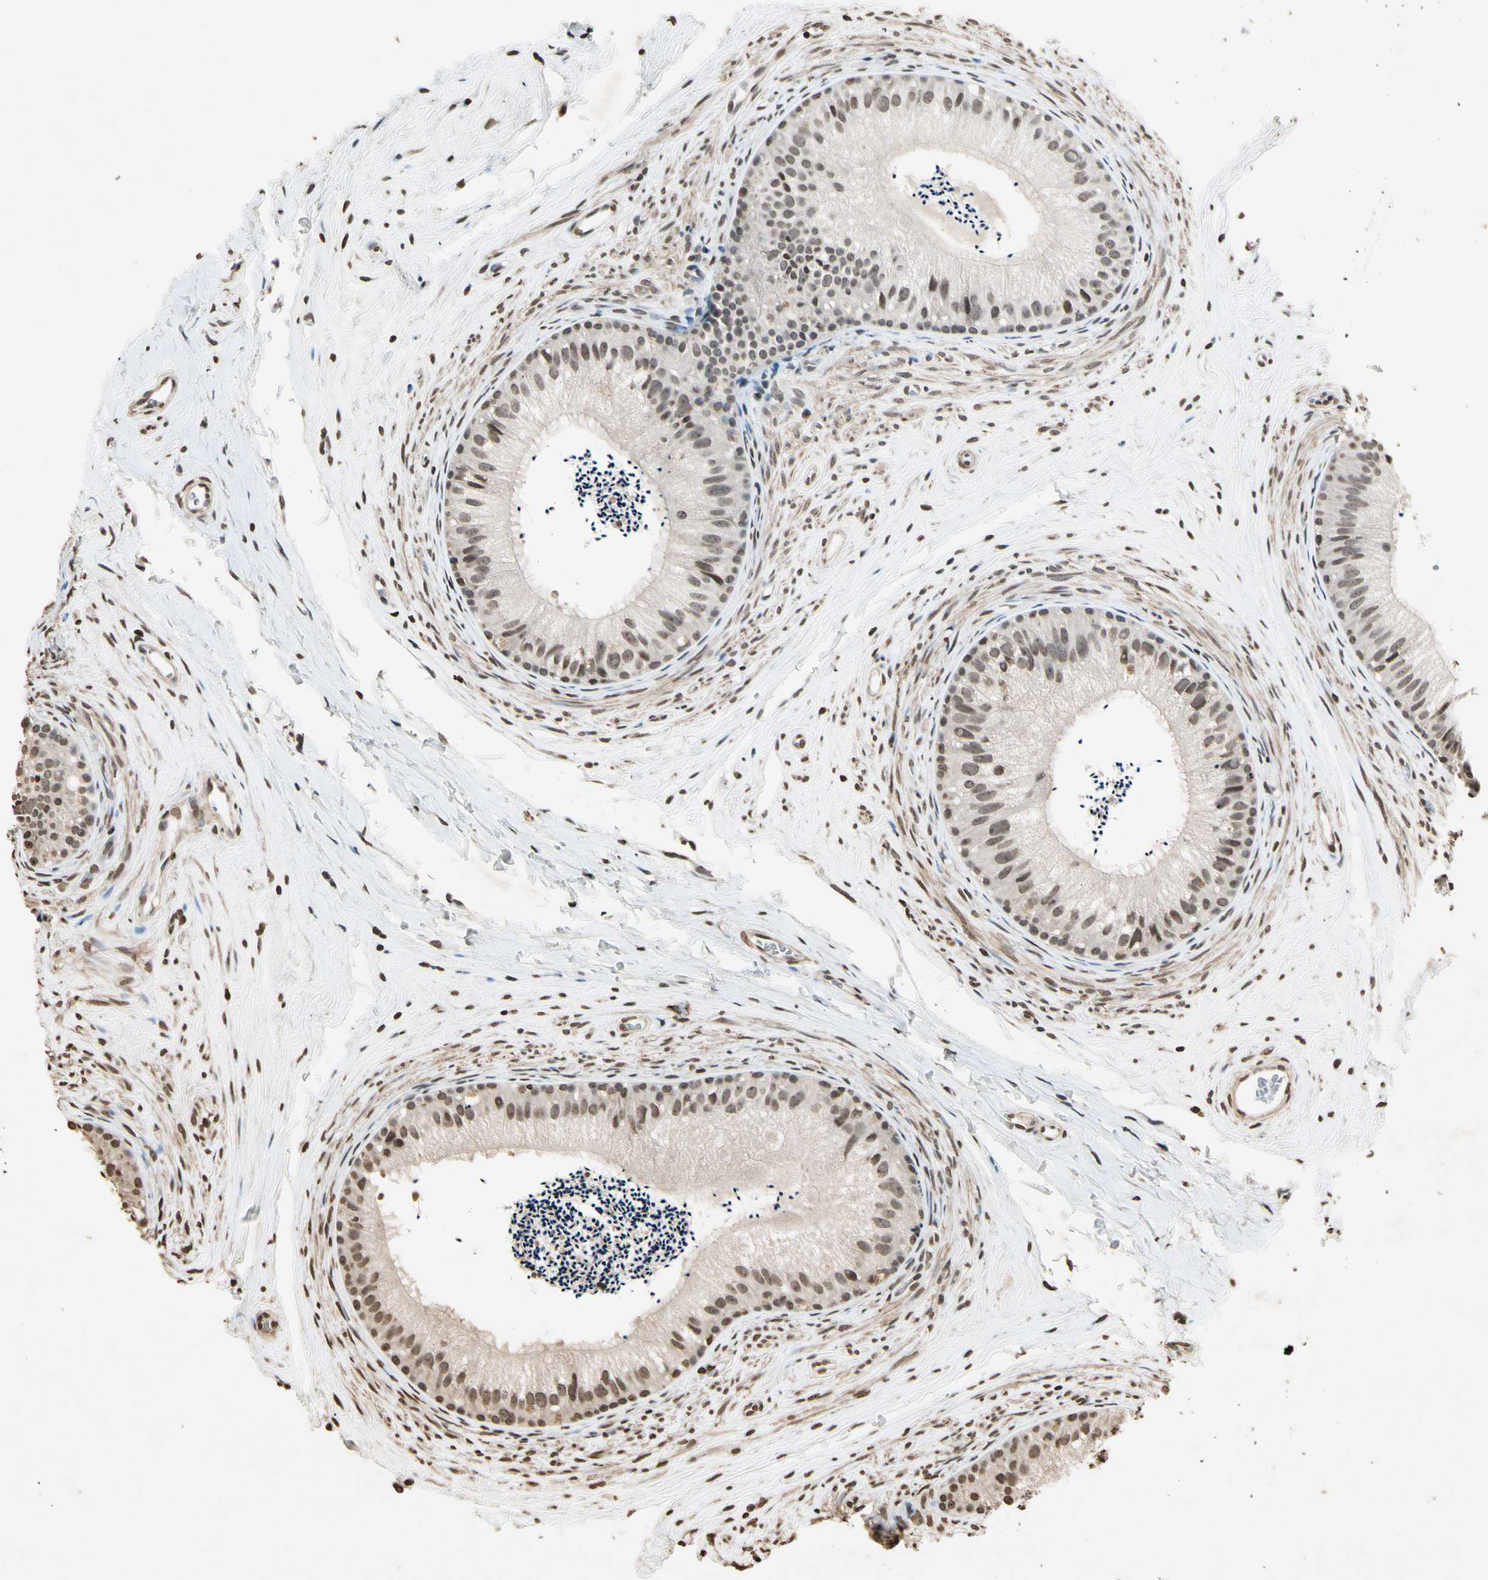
{"staining": {"intensity": "weak", "quantity": "25%-75%", "location": "cytoplasmic/membranous,nuclear"}, "tissue": "epididymis", "cell_type": "Glandular cells", "image_type": "normal", "snomed": [{"axis": "morphology", "description": "Normal tissue, NOS"}, {"axis": "topography", "description": "Epididymis"}], "caption": "This is a histology image of immunohistochemistry (IHC) staining of benign epididymis, which shows weak expression in the cytoplasmic/membranous,nuclear of glandular cells.", "gene": "TOP1", "patient": {"sex": "male", "age": 56}}